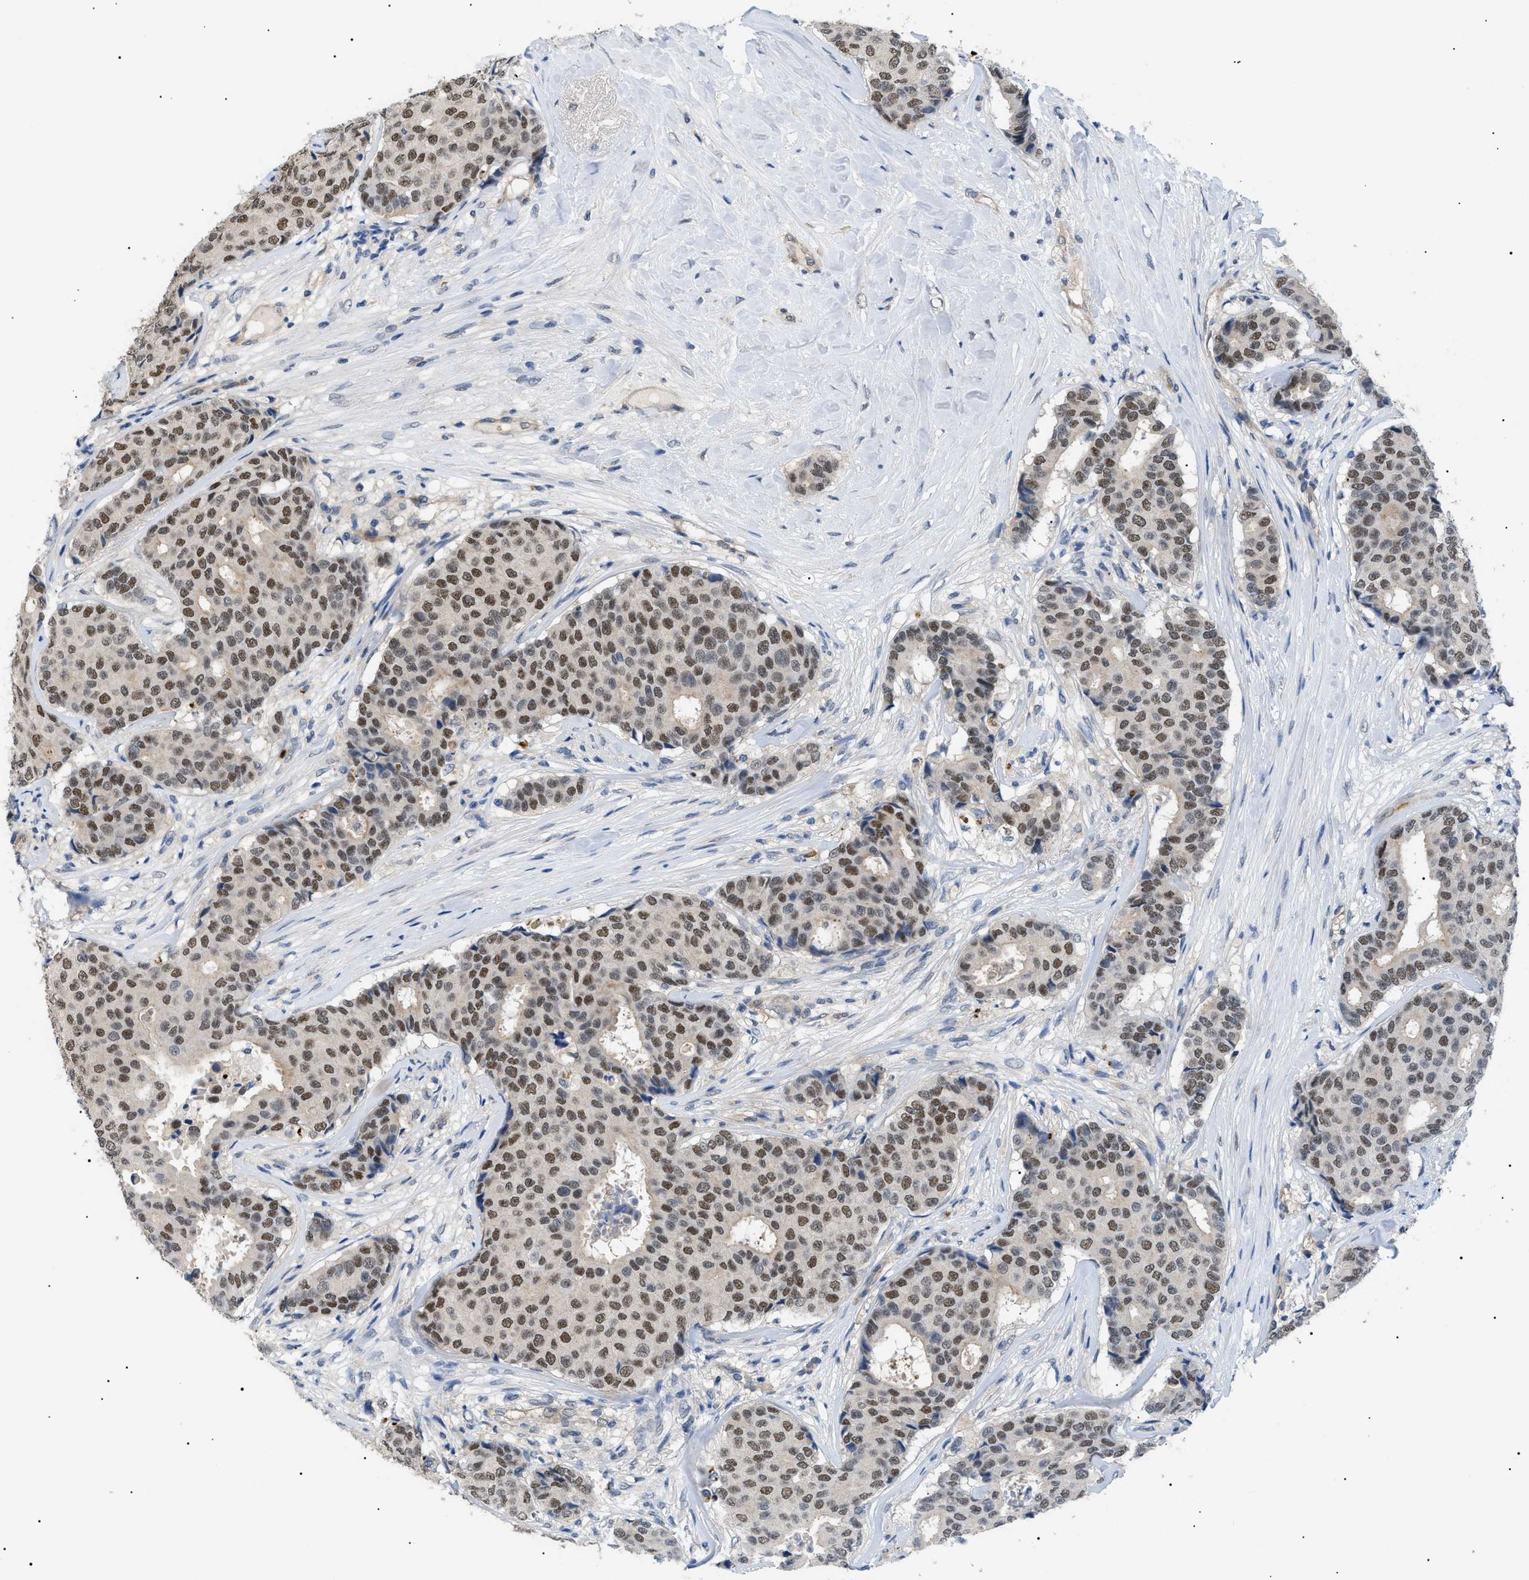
{"staining": {"intensity": "moderate", "quantity": ">75%", "location": "nuclear"}, "tissue": "breast cancer", "cell_type": "Tumor cells", "image_type": "cancer", "snomed": [{"axis": "morphology", "description": "Duct carcinoma"}, {"axis": "topography", "description": "Breast"}], "caption": "This image demonstrates breast intraductal carcinoma stained with IHC to label a protein in brown. The nuclear of tumor cells show moderate positivity for the protein. Nuclei are counter-stained blue.", "gene": "CRCP", "patient": {"sex": "female", "age": 75}}